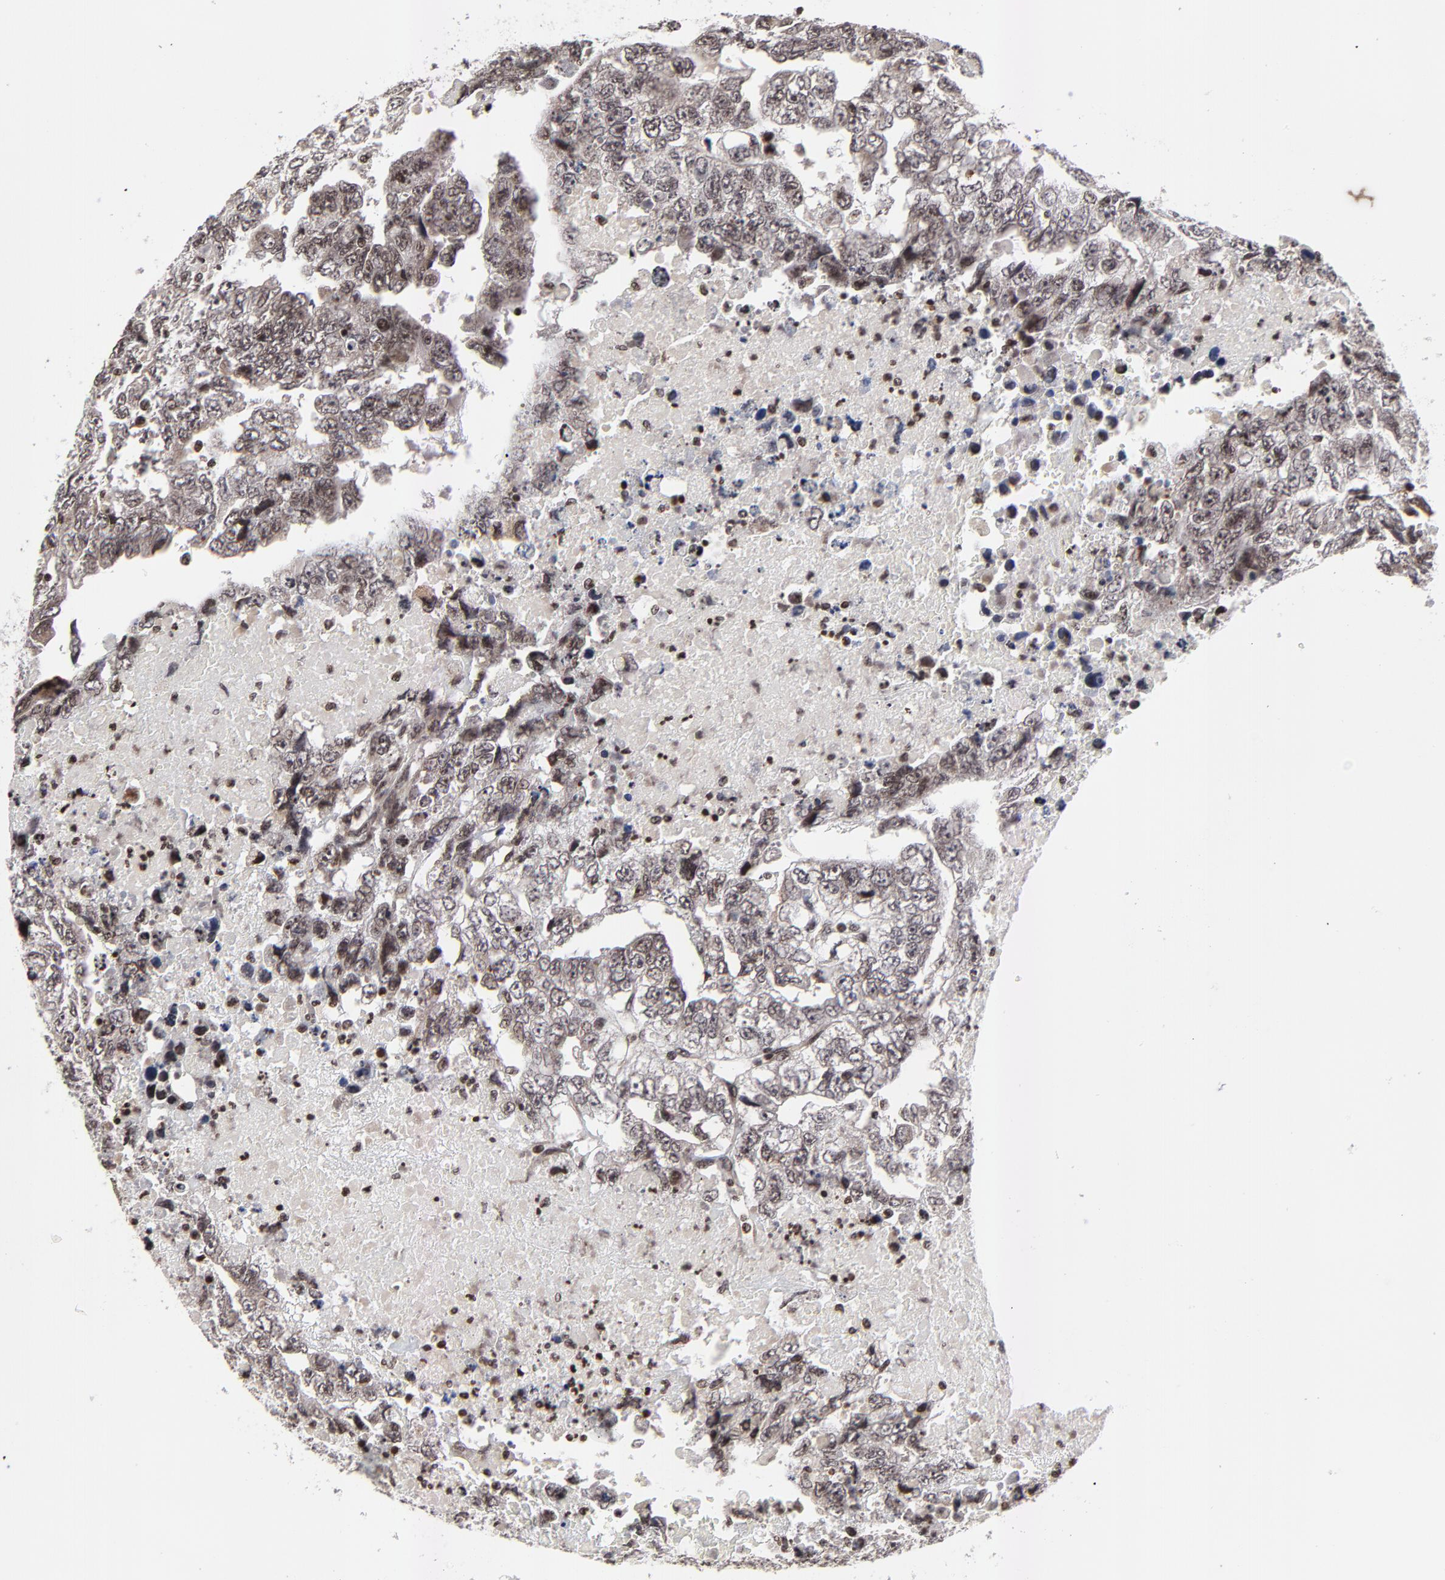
{"staining": {"intensity": "moderate", "quantity": ">75%", "location": "cytoplasmic/membranous,nuclear"}, "tissue": "testis cancer", "cell_type": "Tumor cells", "image_type": "cancer", "snomed": [{"axis": "morphology", "description": "Carcinoma, Embryonal, NOS"}, {"axis": "topography", "description": "Testis"}], "caption": "The immunohistochemical stain highlights moderate cytoplasmic/membranous and nuclear positivity in tumor cells of testis cancer (embryonal carcinoma) tissue.", "gene": "ZNF777", "patient": {"sex": "male", "age": 36}}